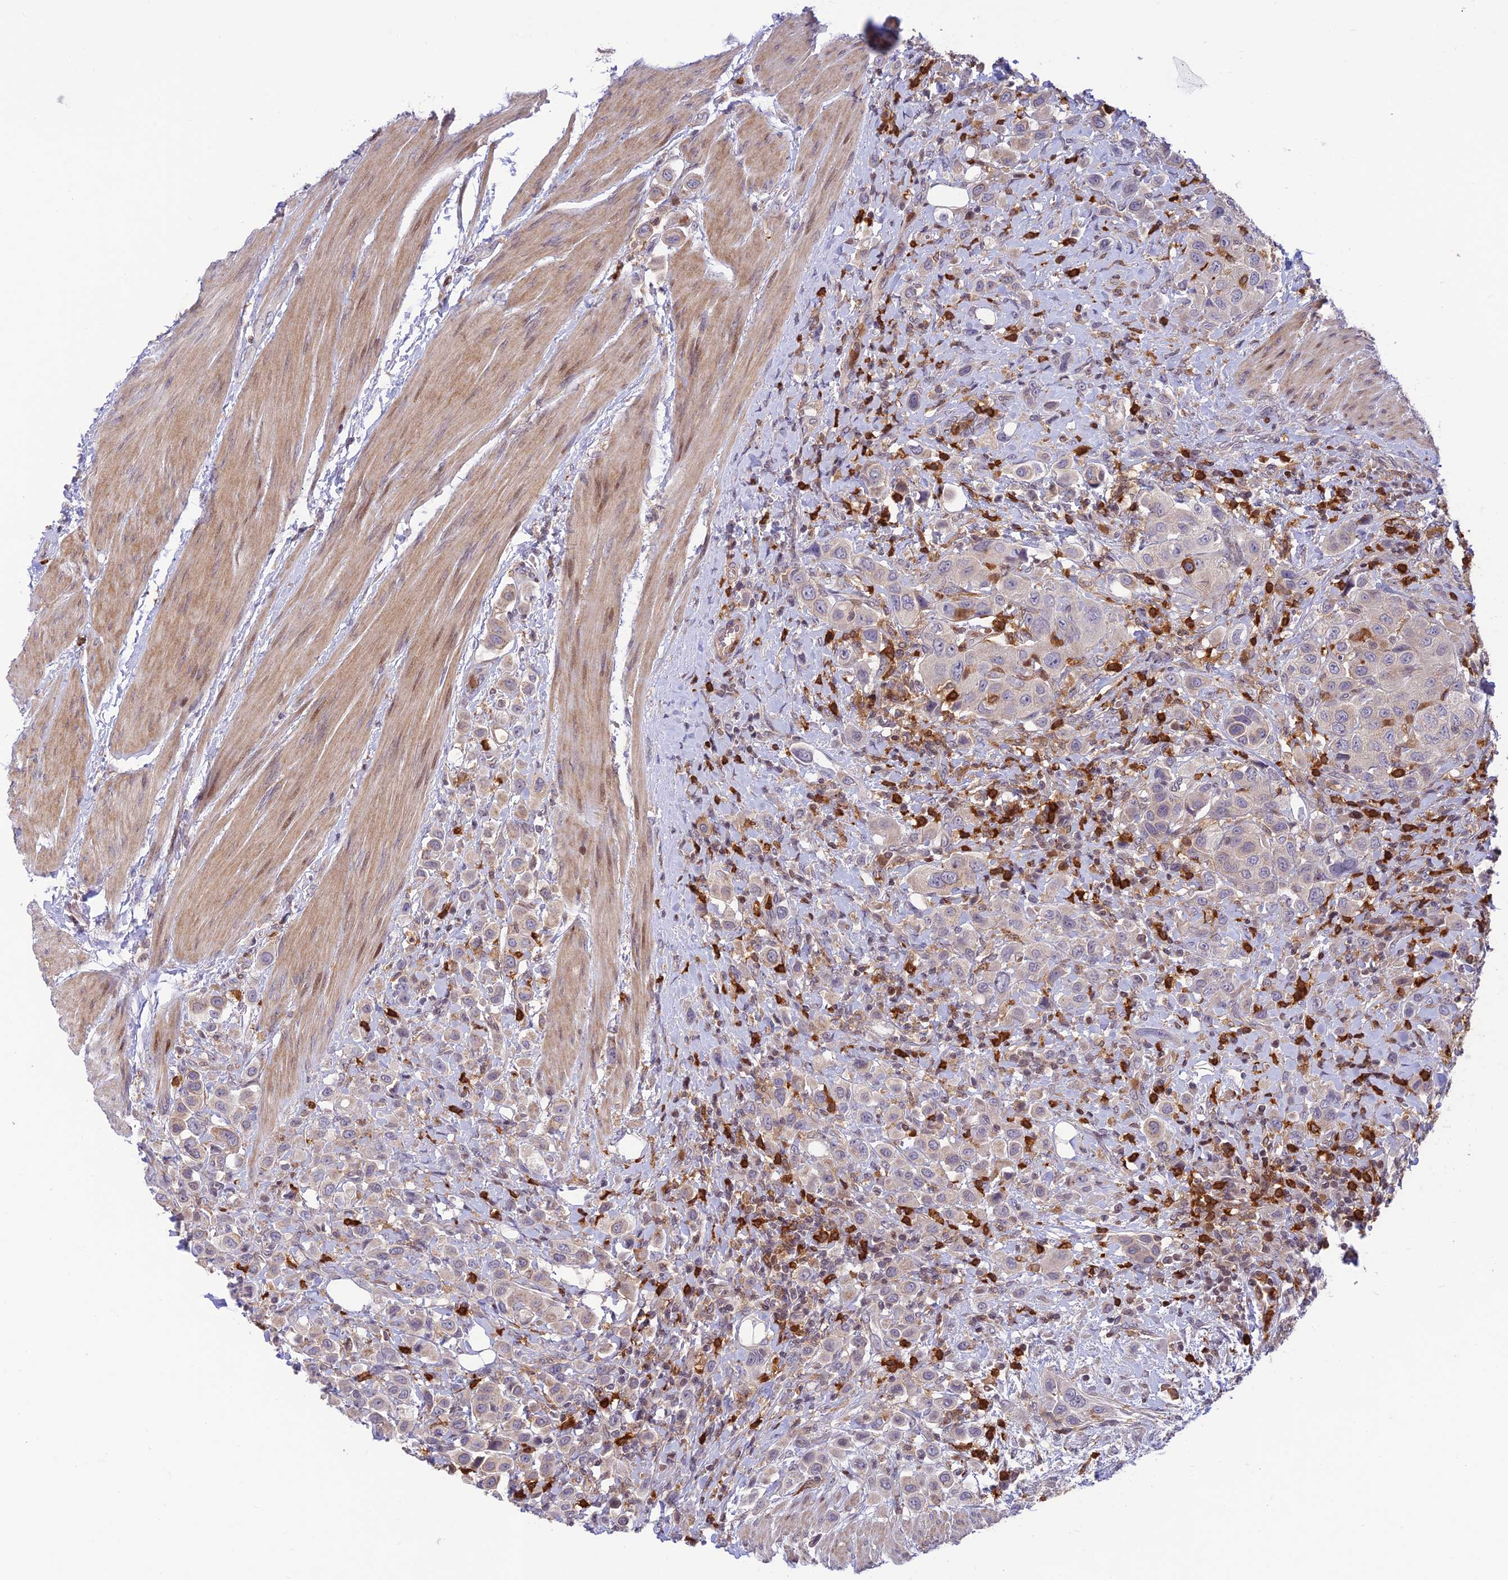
{"staining": {"intensity": "weak", "quantity": "<25%", "location": "cytoplasmic/membranous"}, "tissue": "urothelial cancer", "cell_type": "Tumor cells", "image_type": "cancer", "snomed": [{"axis": "morphology", "description": "Urothelial carcinoma, High grade"}, {"axis": "topography", "description": "Urinary bladder"}], "caption": "Protein analysis of high-grade urothelial carcinoma demonstrates no significant positivity in tumor cells.", "gene": "FAM186B", "patient": {"sex": "male", "age": 50}}